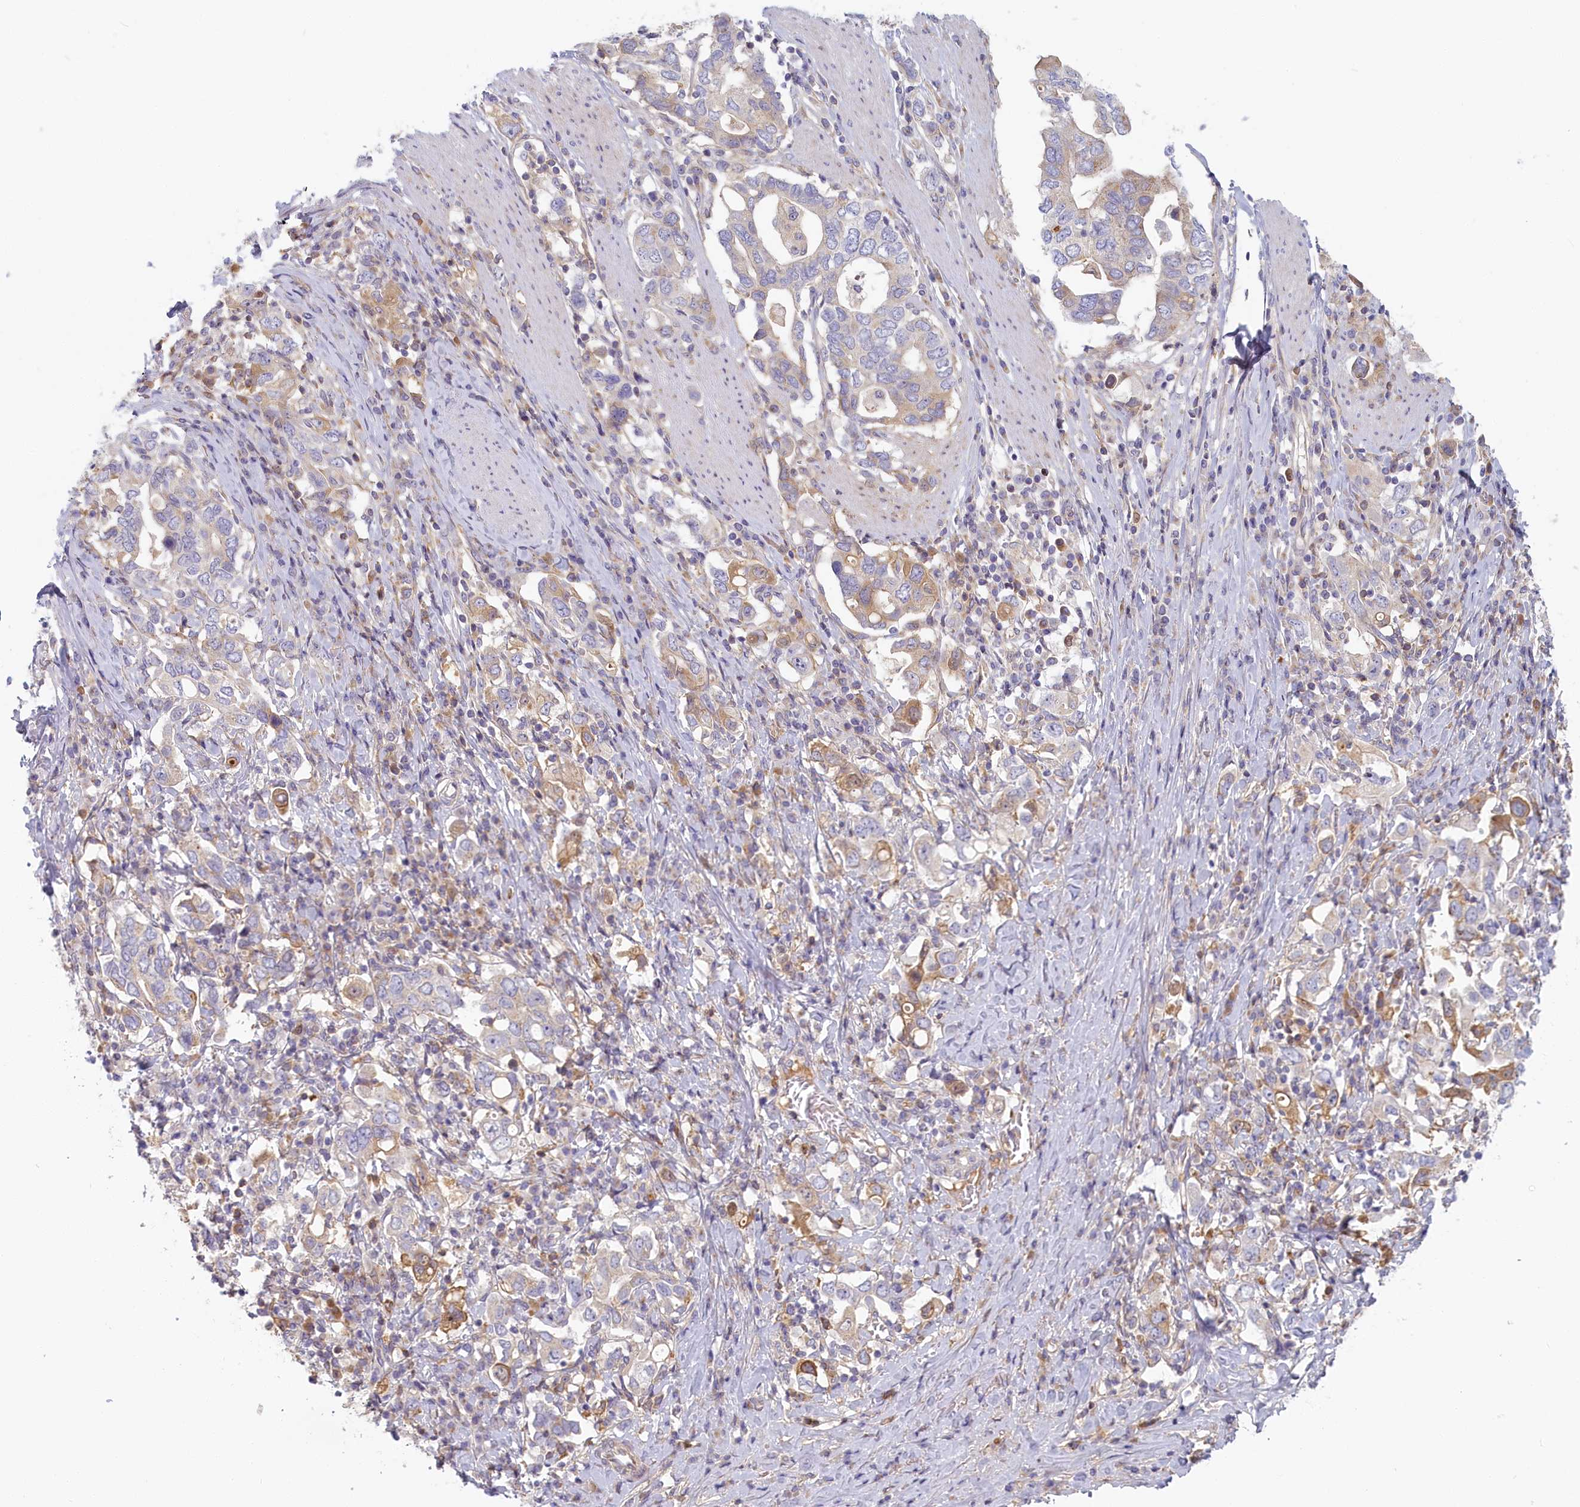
{"staining": {"intensity": "moderate", "quantity": "<25%", "location": "cytoplasmic/membranous"}, "tissue": "stomach cancer", "cell_type": "Tumor cells", "image_type": "cancer", "snomed": [{"axis": "morphology", "description": "Adenocarcinoma, NOS"}, {"axis": "topography", "description": "Stomach, upper"}, {"axis": "topography", "description": "Stomach"}], "caption": "Immunohistochemistry (IHC) photomicrograph of human stomach cancer stained for a protein (brown), which demonstrates low levels of moderate cytoplasmic/membranous expression in about <25% of tumor cells.", "gene": "STX16", "patient": {"sex": "male", "age": 62}}